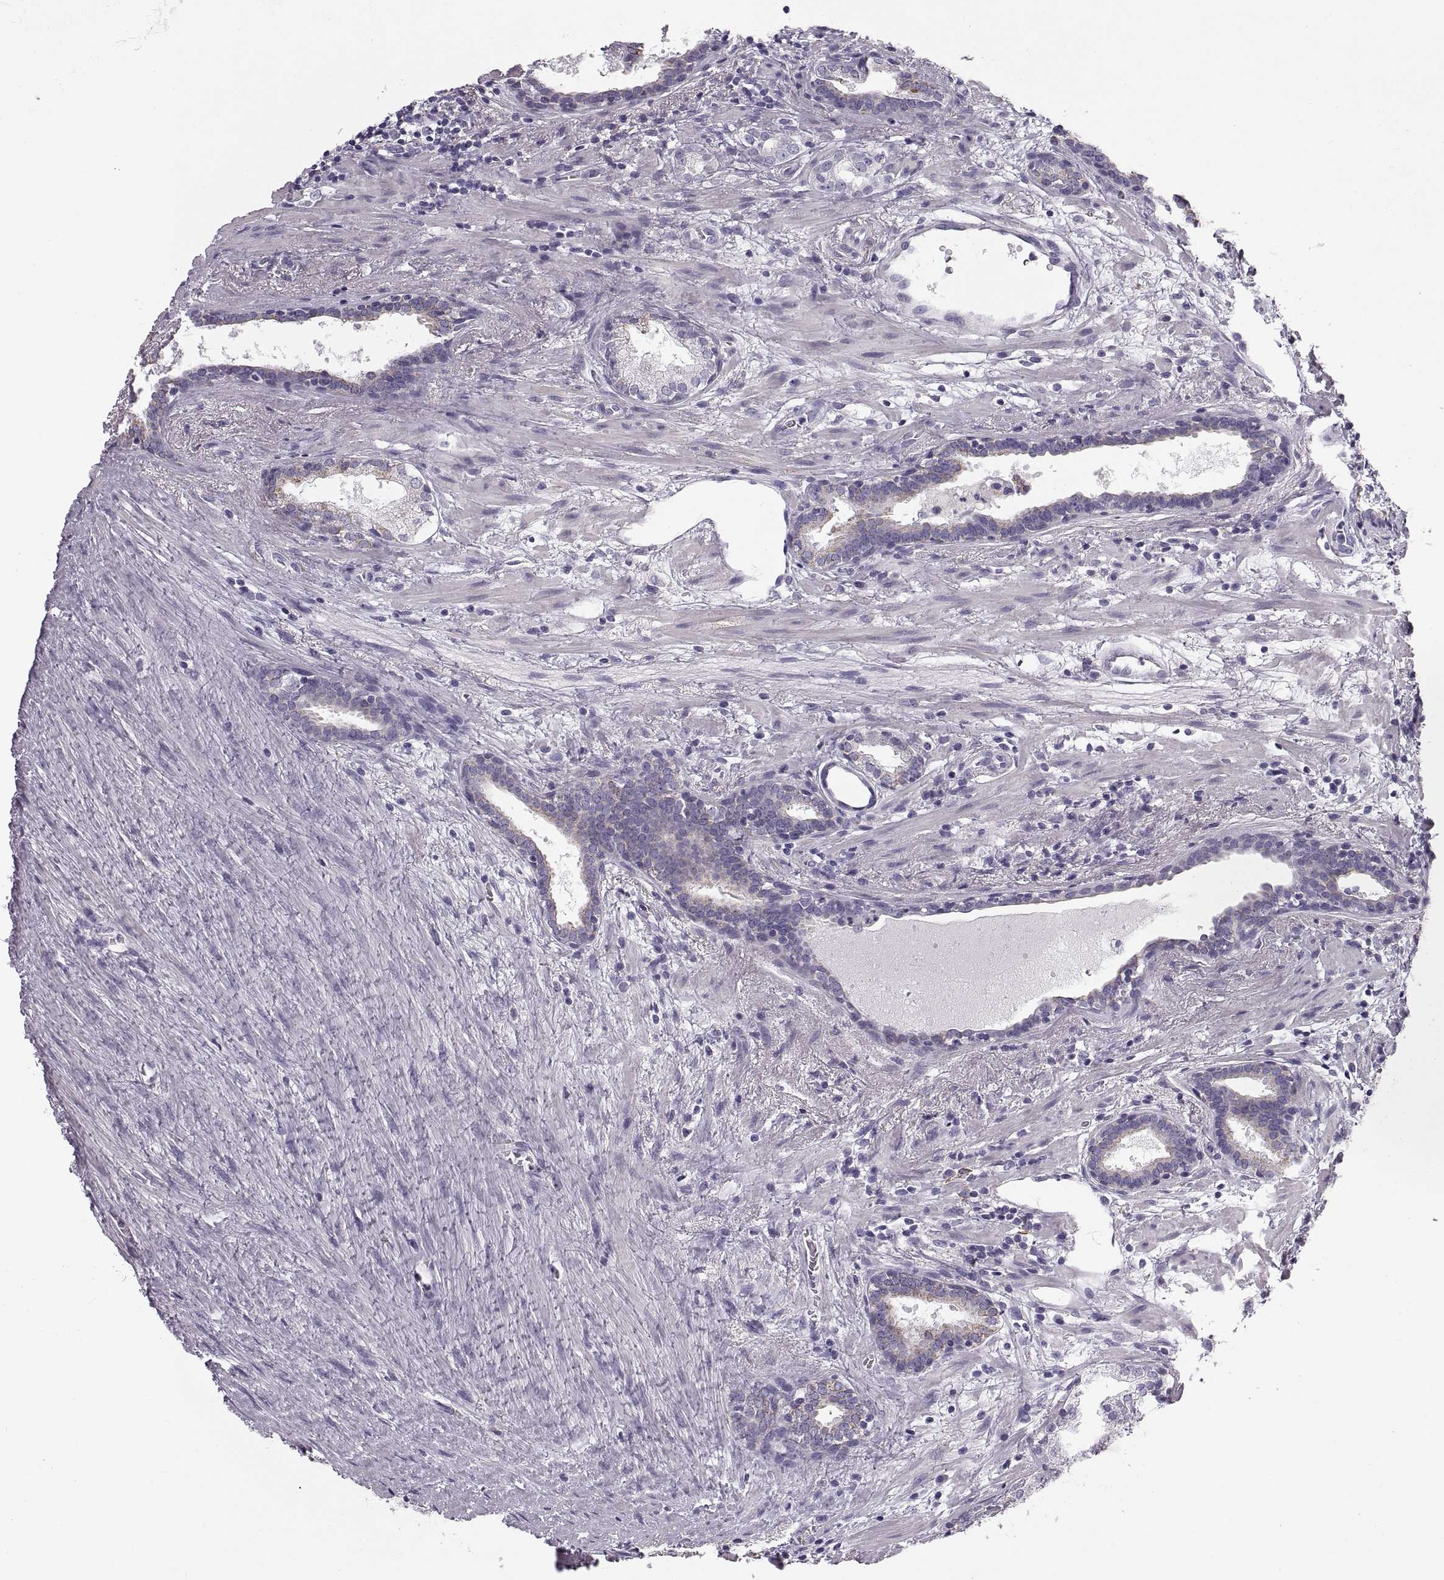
{"staining": {"intensity": "negative", "quantity": "none", "location": "none"}, "tissue": "prostate cancer", "cell_type": "Tumor cells", "image_type": "cancer", "snomed": [{"axis": "morphology", "description": "Adenocarcinoma, NOS"}, {"axis": "topography", "description": "Prostate"}], "caption": "IHC photomicrograph of neoplastic tissue: prostate cancer stained with DAB exhibits no significant protein staining in tumor cells. Nuclei are stained in blue.", "gene": "COL9A3", "patient": {"sex": "male", "age": 66}}